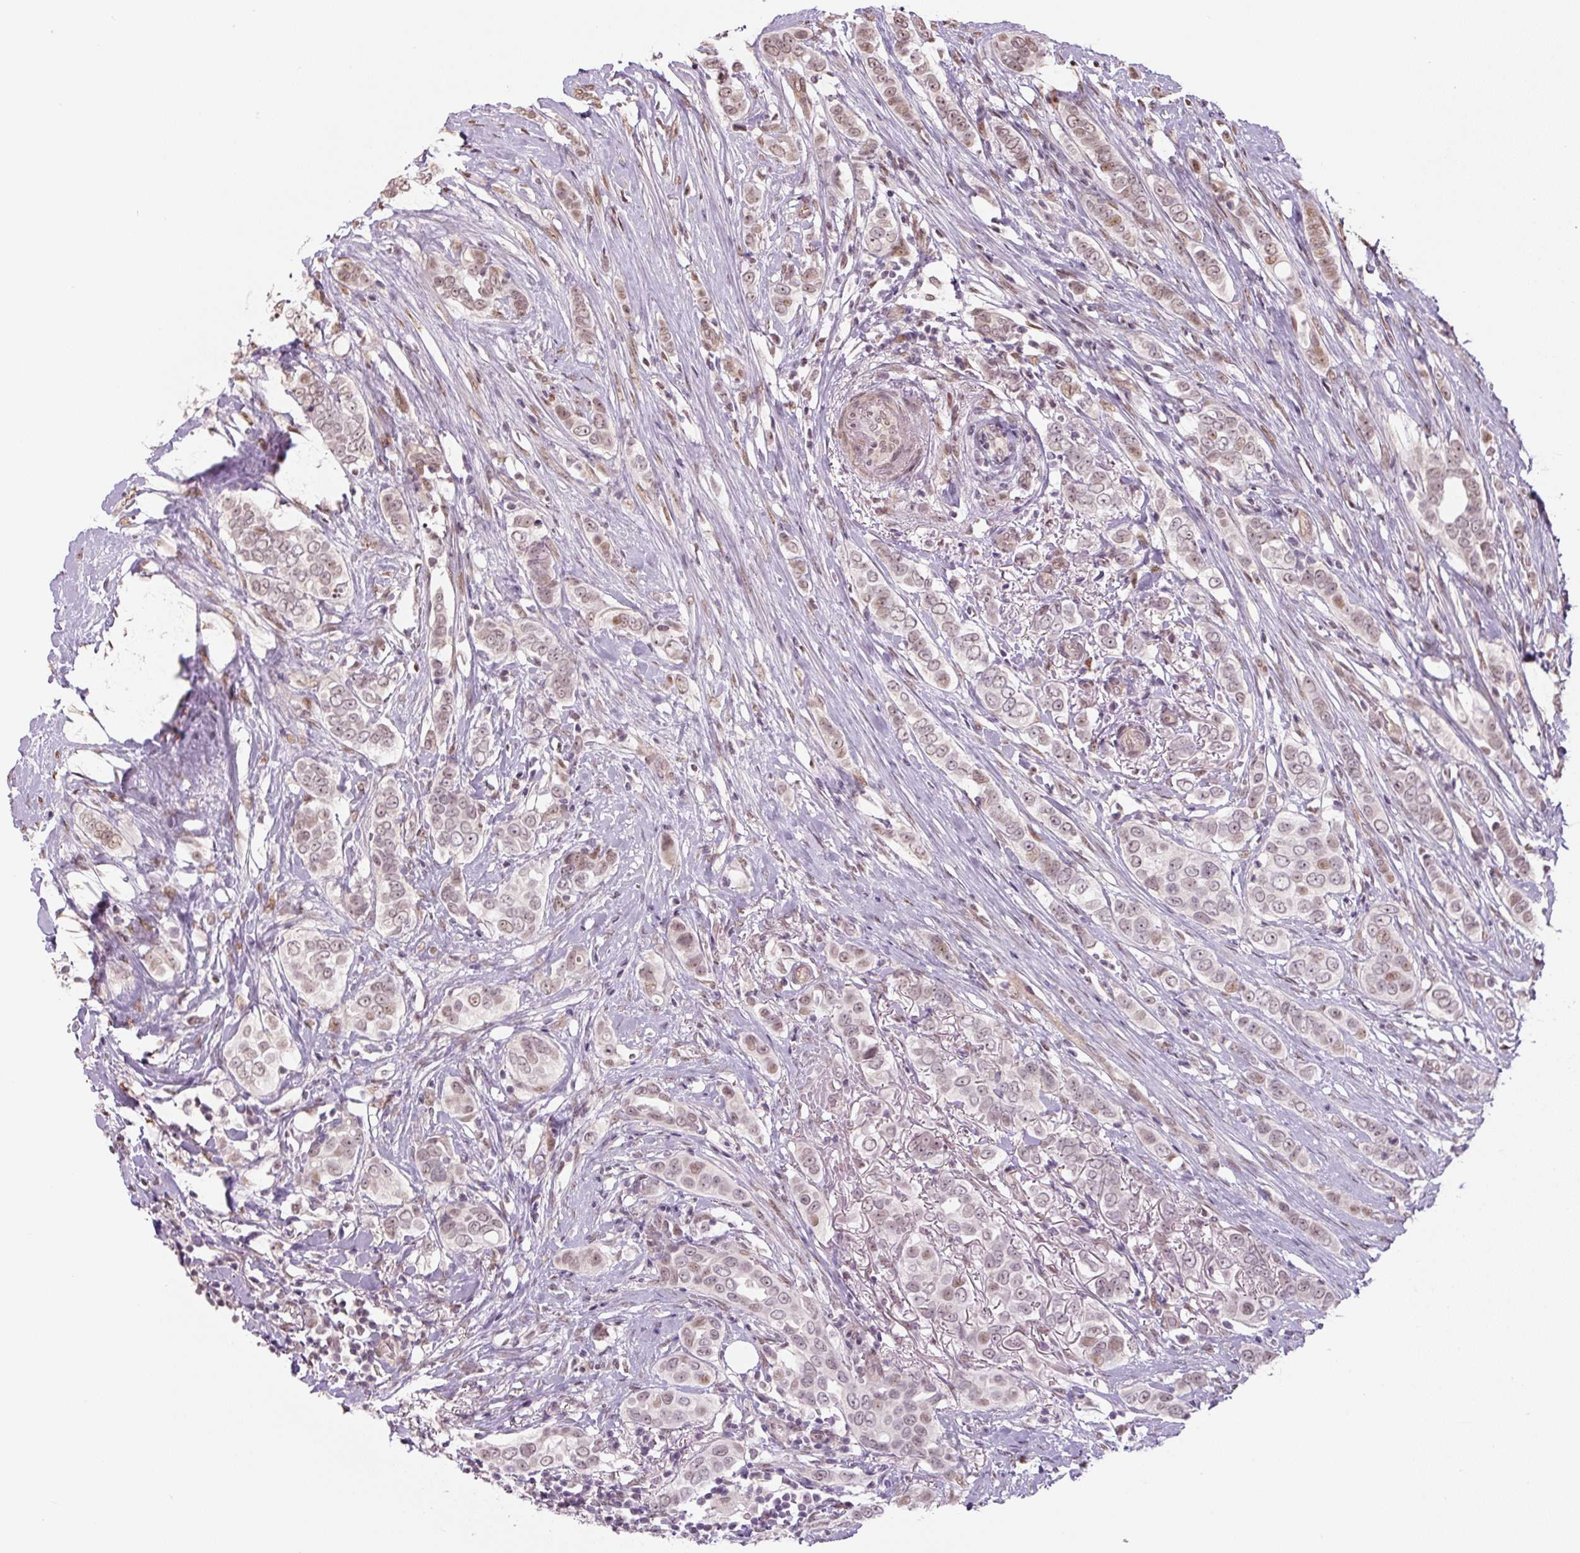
{"staining": {"intensity": "moderate", "quantity": "25%-75%", "location": "nuclear"}, "tissue": "breast cancer", "cell_type": "Tumor cells", "image_type": "cancer", "snomed": [{"axis": "morphology", "description": "Lobular carcinoma"}, {"axis": "topography", "description": "Breast"}], "caption": "High-magnification brightfield microscopy of breast lobular carcinoma stained with DAB (brown) and counterstained with hematoxylin (blue). tumor cells exhibit moderate nuclear staining is appreciated in approximately25%-75% of cells.", "gene": "TCFL5", "patient": {"sex": "female", "age": 51}}